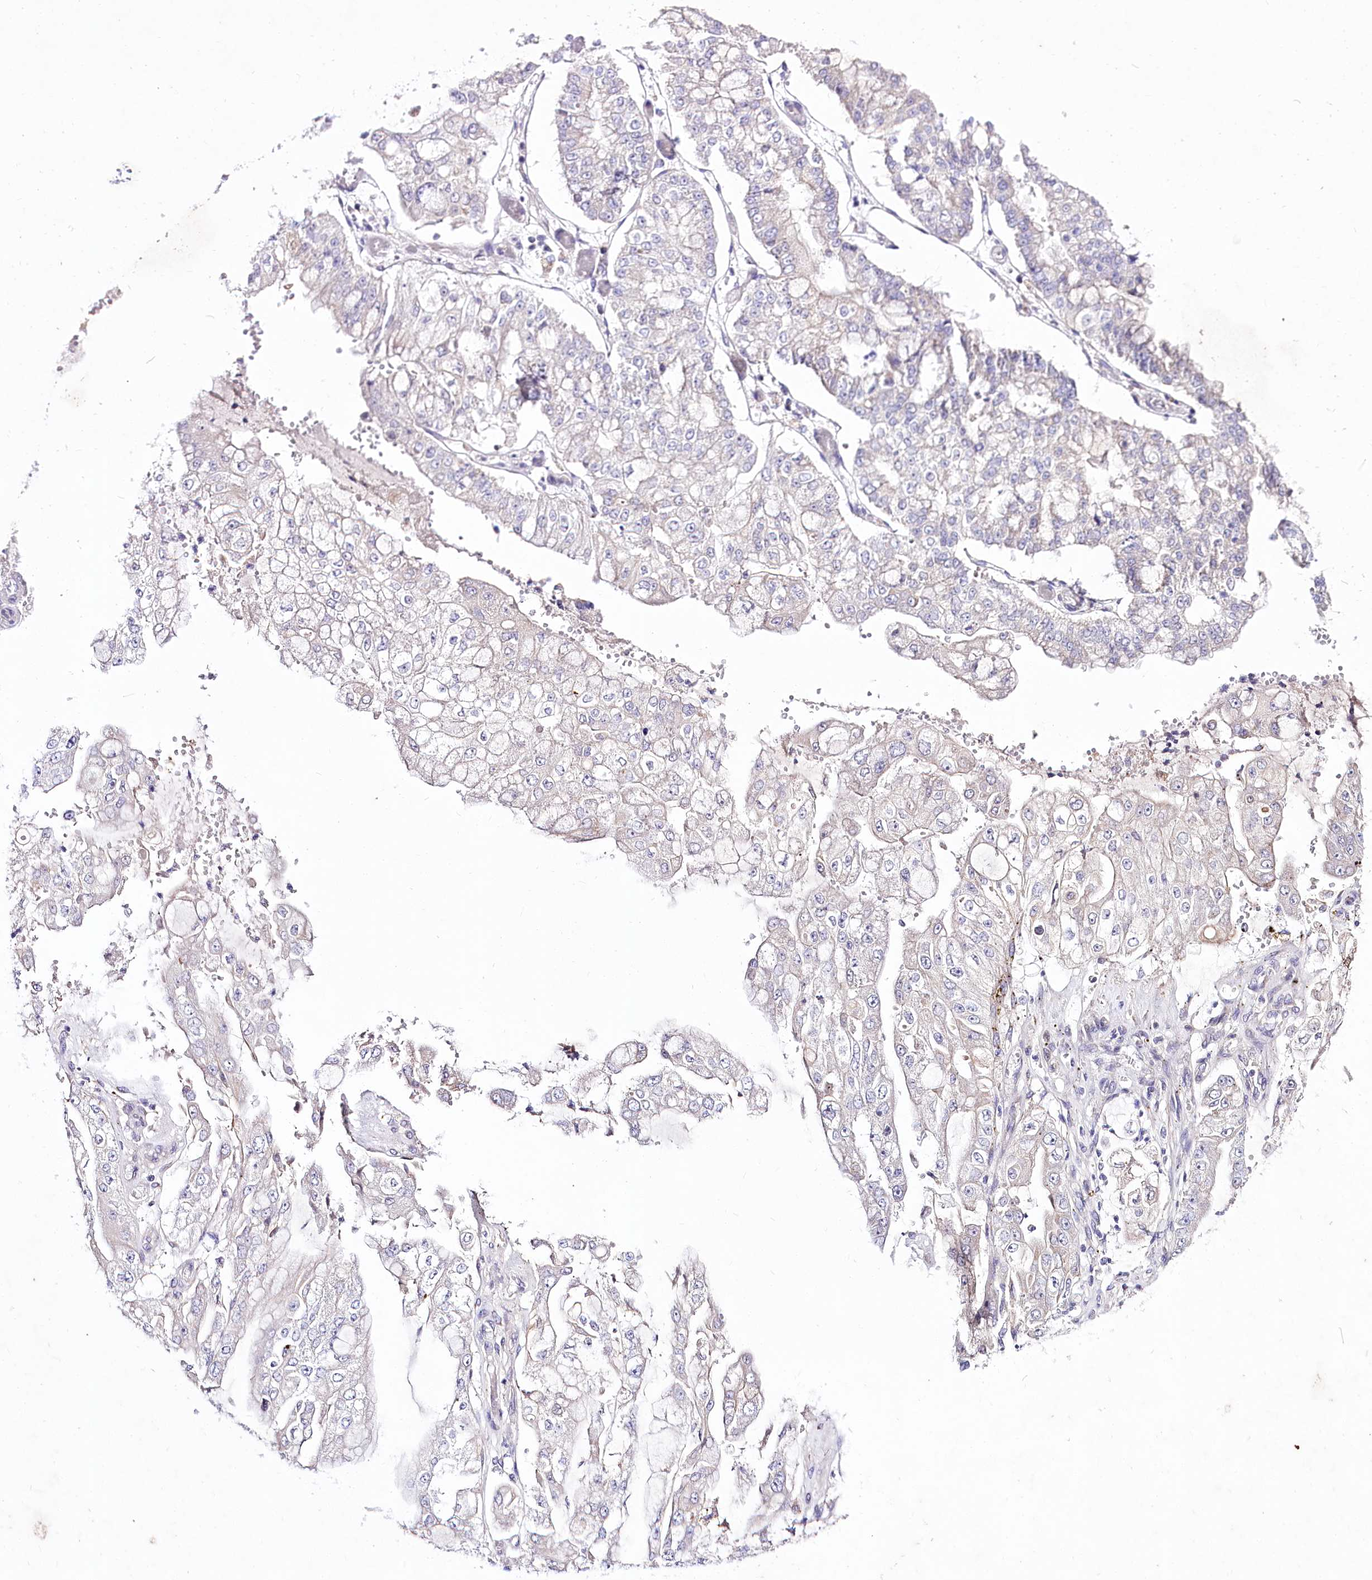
{"staining": {"intensity": "negative", "quantity": "none", "location": "none"}, "tissue": "stomach cancer", "cell_type": "Tumor cells", "image_type": "cancer", "snomed": [{"axis": "morphology", "description": "Adenocarcinoma, NOS"}, {"axis": "topography", "description": "Stomach"}], "caption": "High power microscopy histopathology image of an immunohistochemistry micrograph of adenocarcinoma (stomach), revealing no significant positivity in tumor cells.", "gene": "LRRC14B", "patient": {"sex": "male", "age": 76}}